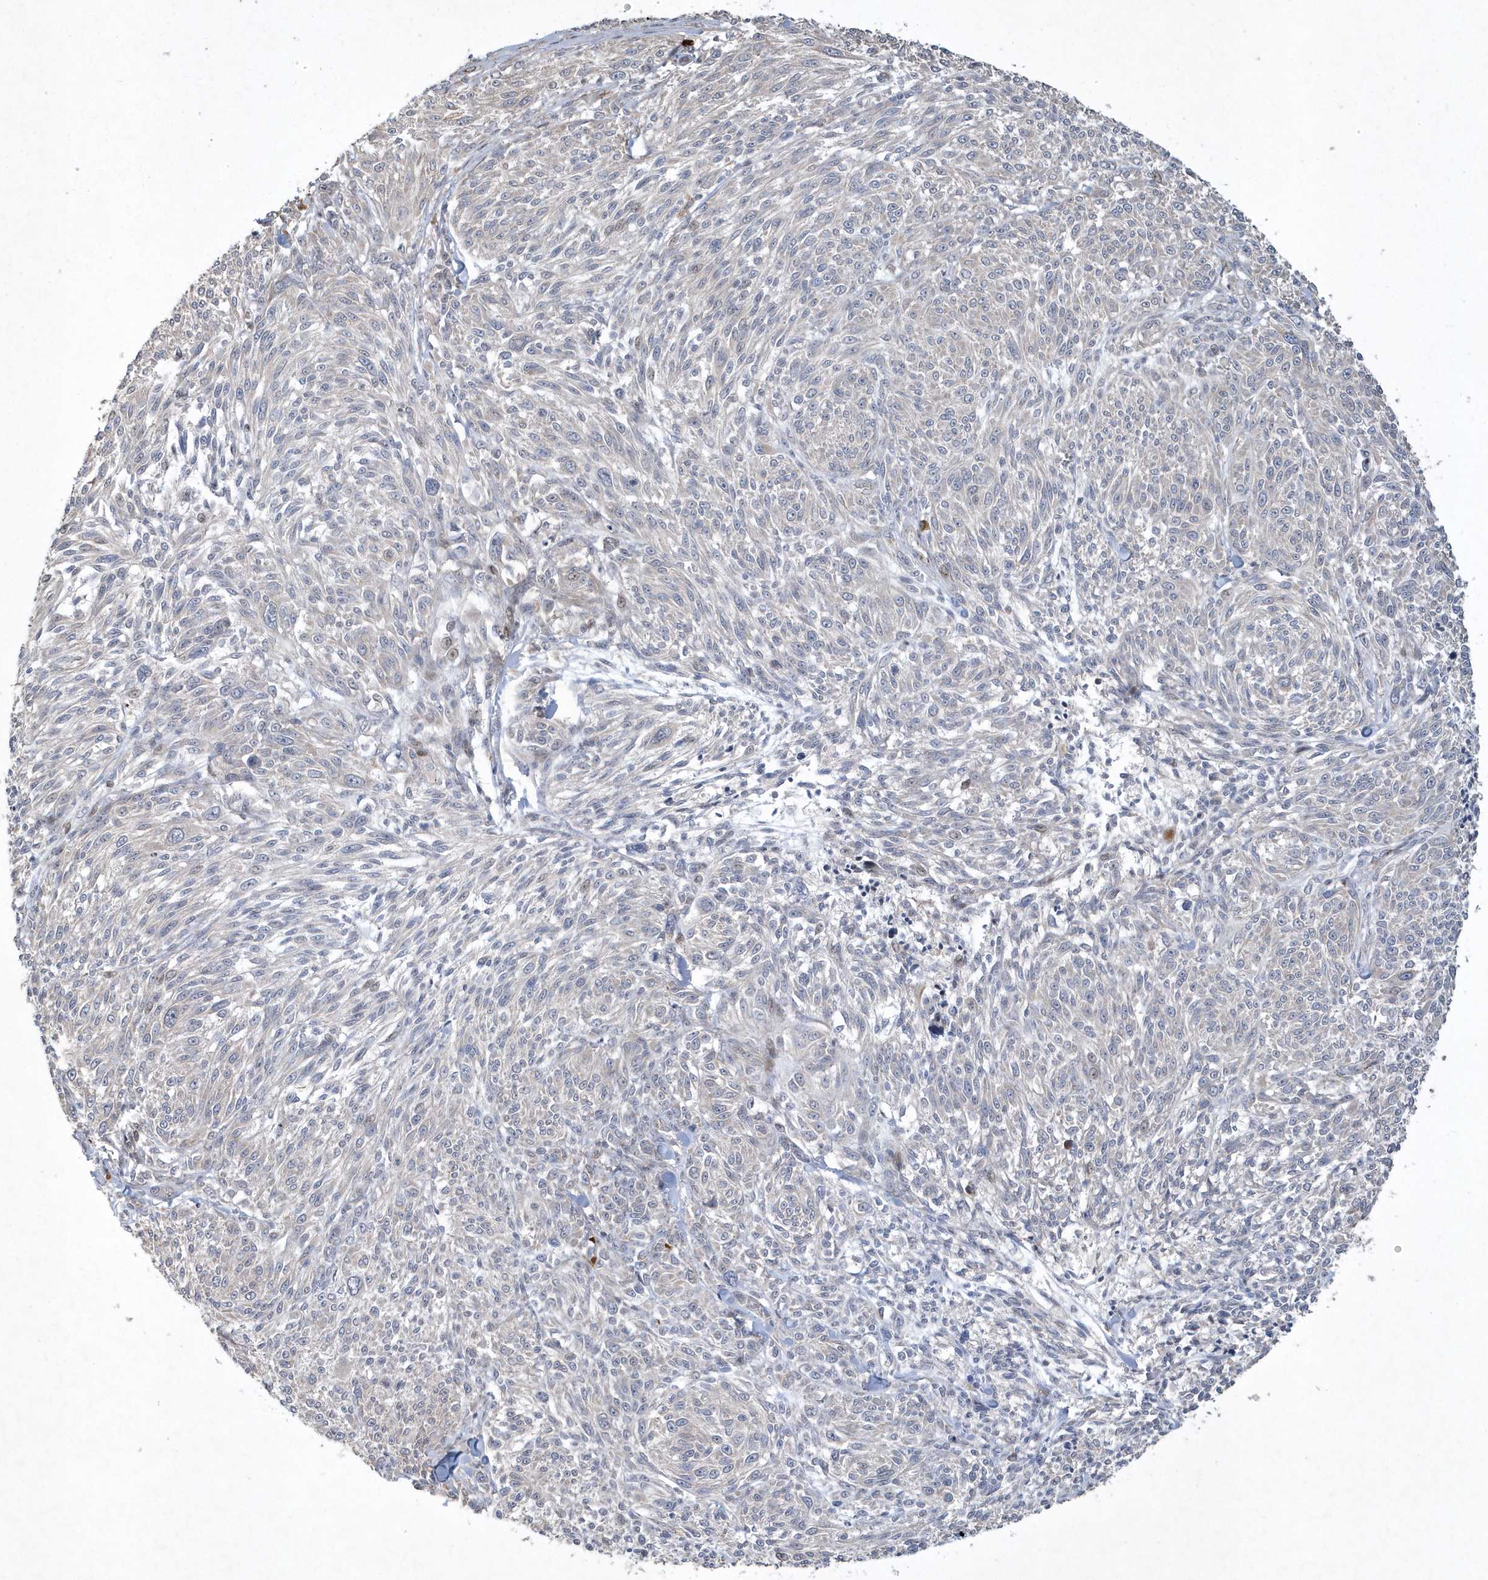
{"staining": {"intensity": "negative", "quantity": "none", "location": "none"}, "tissue": "melanoma", "cell_type": "Tumor cells", "image_type": "cancer", "snomed": [{"axis": "morphology", "description": "Malignant melanoma, NOS"}, {"axis": "topography", "description": "Skin of trunk"}], "caption": "Immunohistochemistry of melanoma displays no staining in tumor cells.", "gene": "N4BP2", "patient": {"sex": "male", "age": 71}}